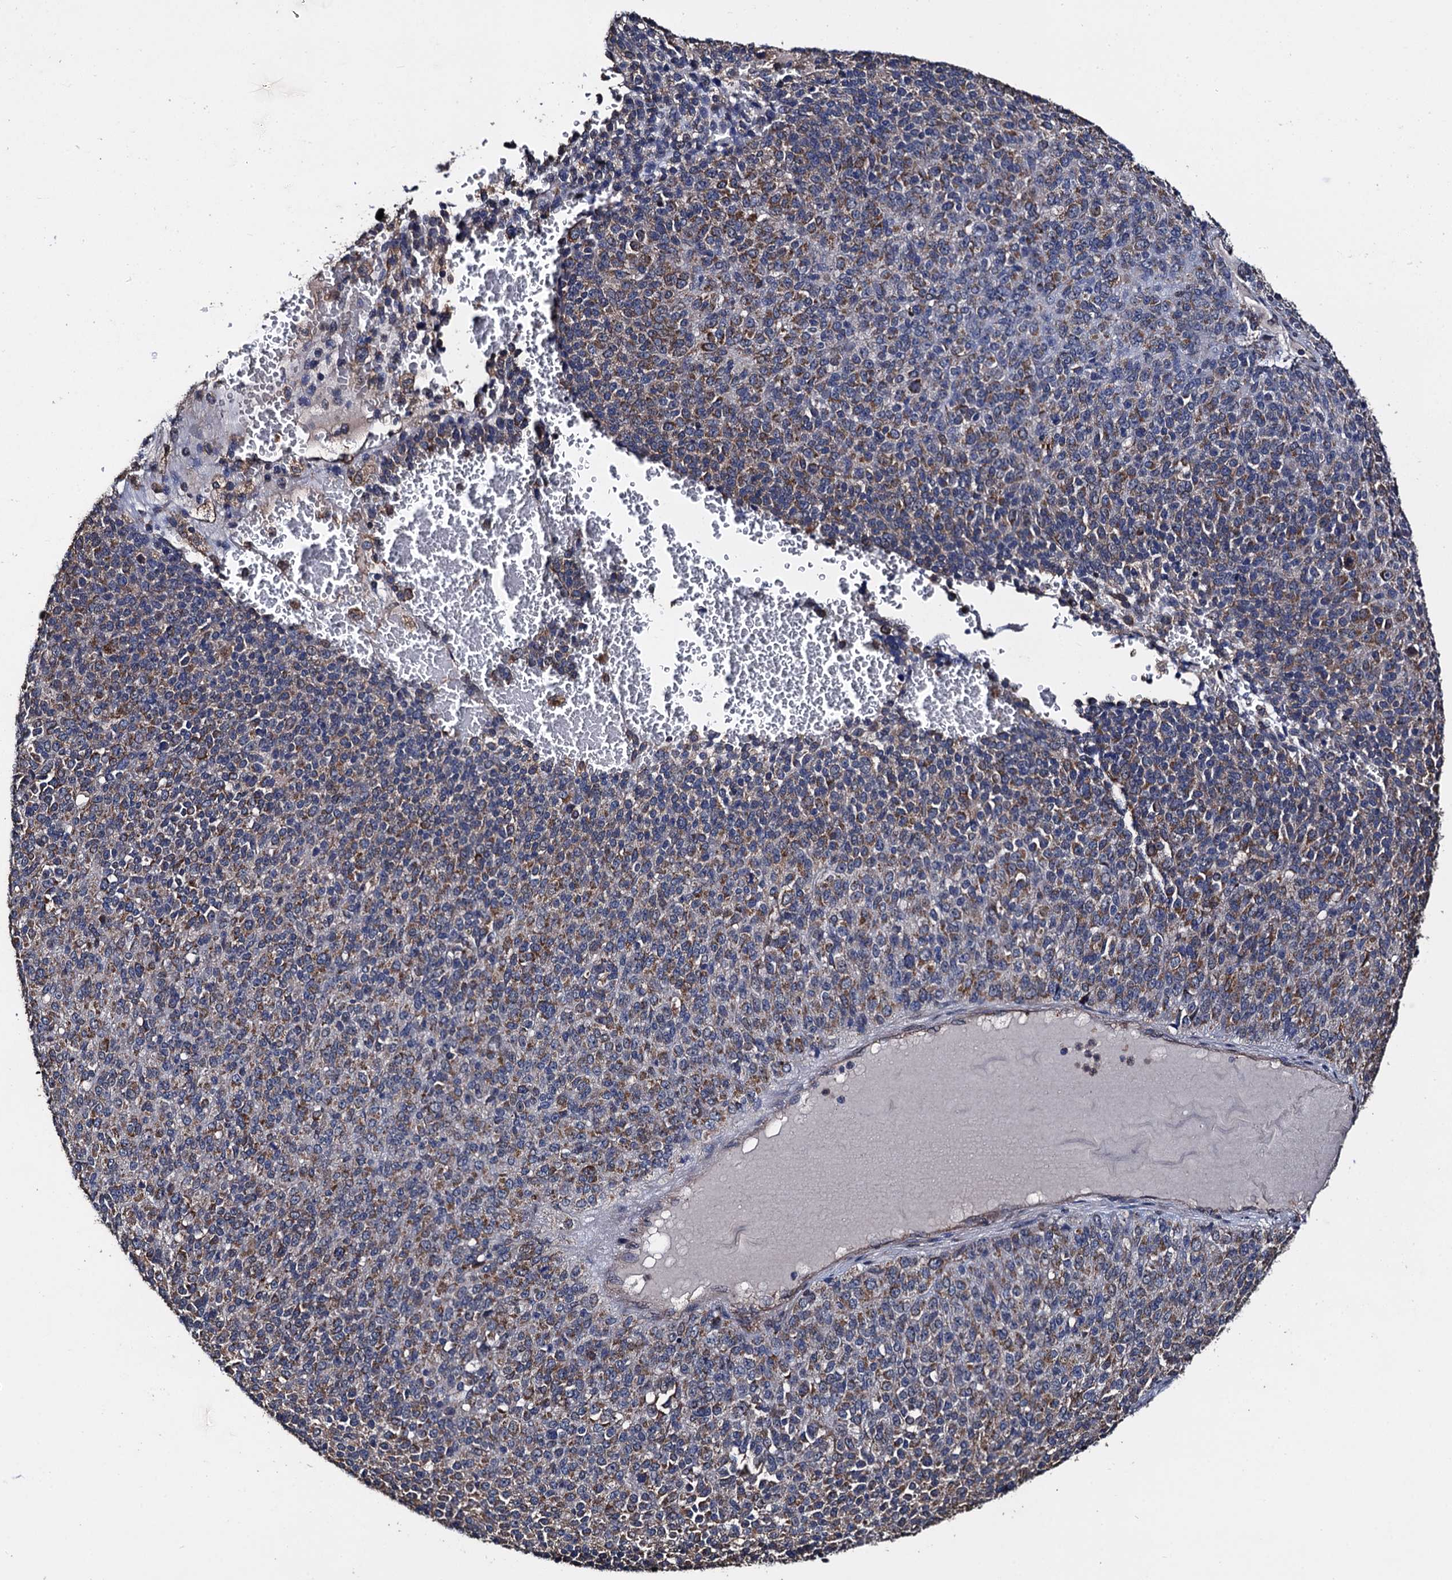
{"staining": {"intensity": "moderate", "quantity": "25%-75%", "location": "cytoplasmic/membranous"}, "tissue": "melanoma", "cell_type": "Tumor cells", "image_type": "cancer", "snomed": [{"axis": "morphology", "description": "Malignant melanoma, Metastatic site"}, {"axis": "topography", "description": "Brain"}], "caption": "Immunohistochemistry micrograph of malignant melanoma (metastatic site) stained for a protein (brown), which shows medium levels of moderate cytoplasmic/membranous staining in approximately 25%-75% of tumor cells.", "gene": "PTCD3", "patient": {"sex": "female", "age": 56}}